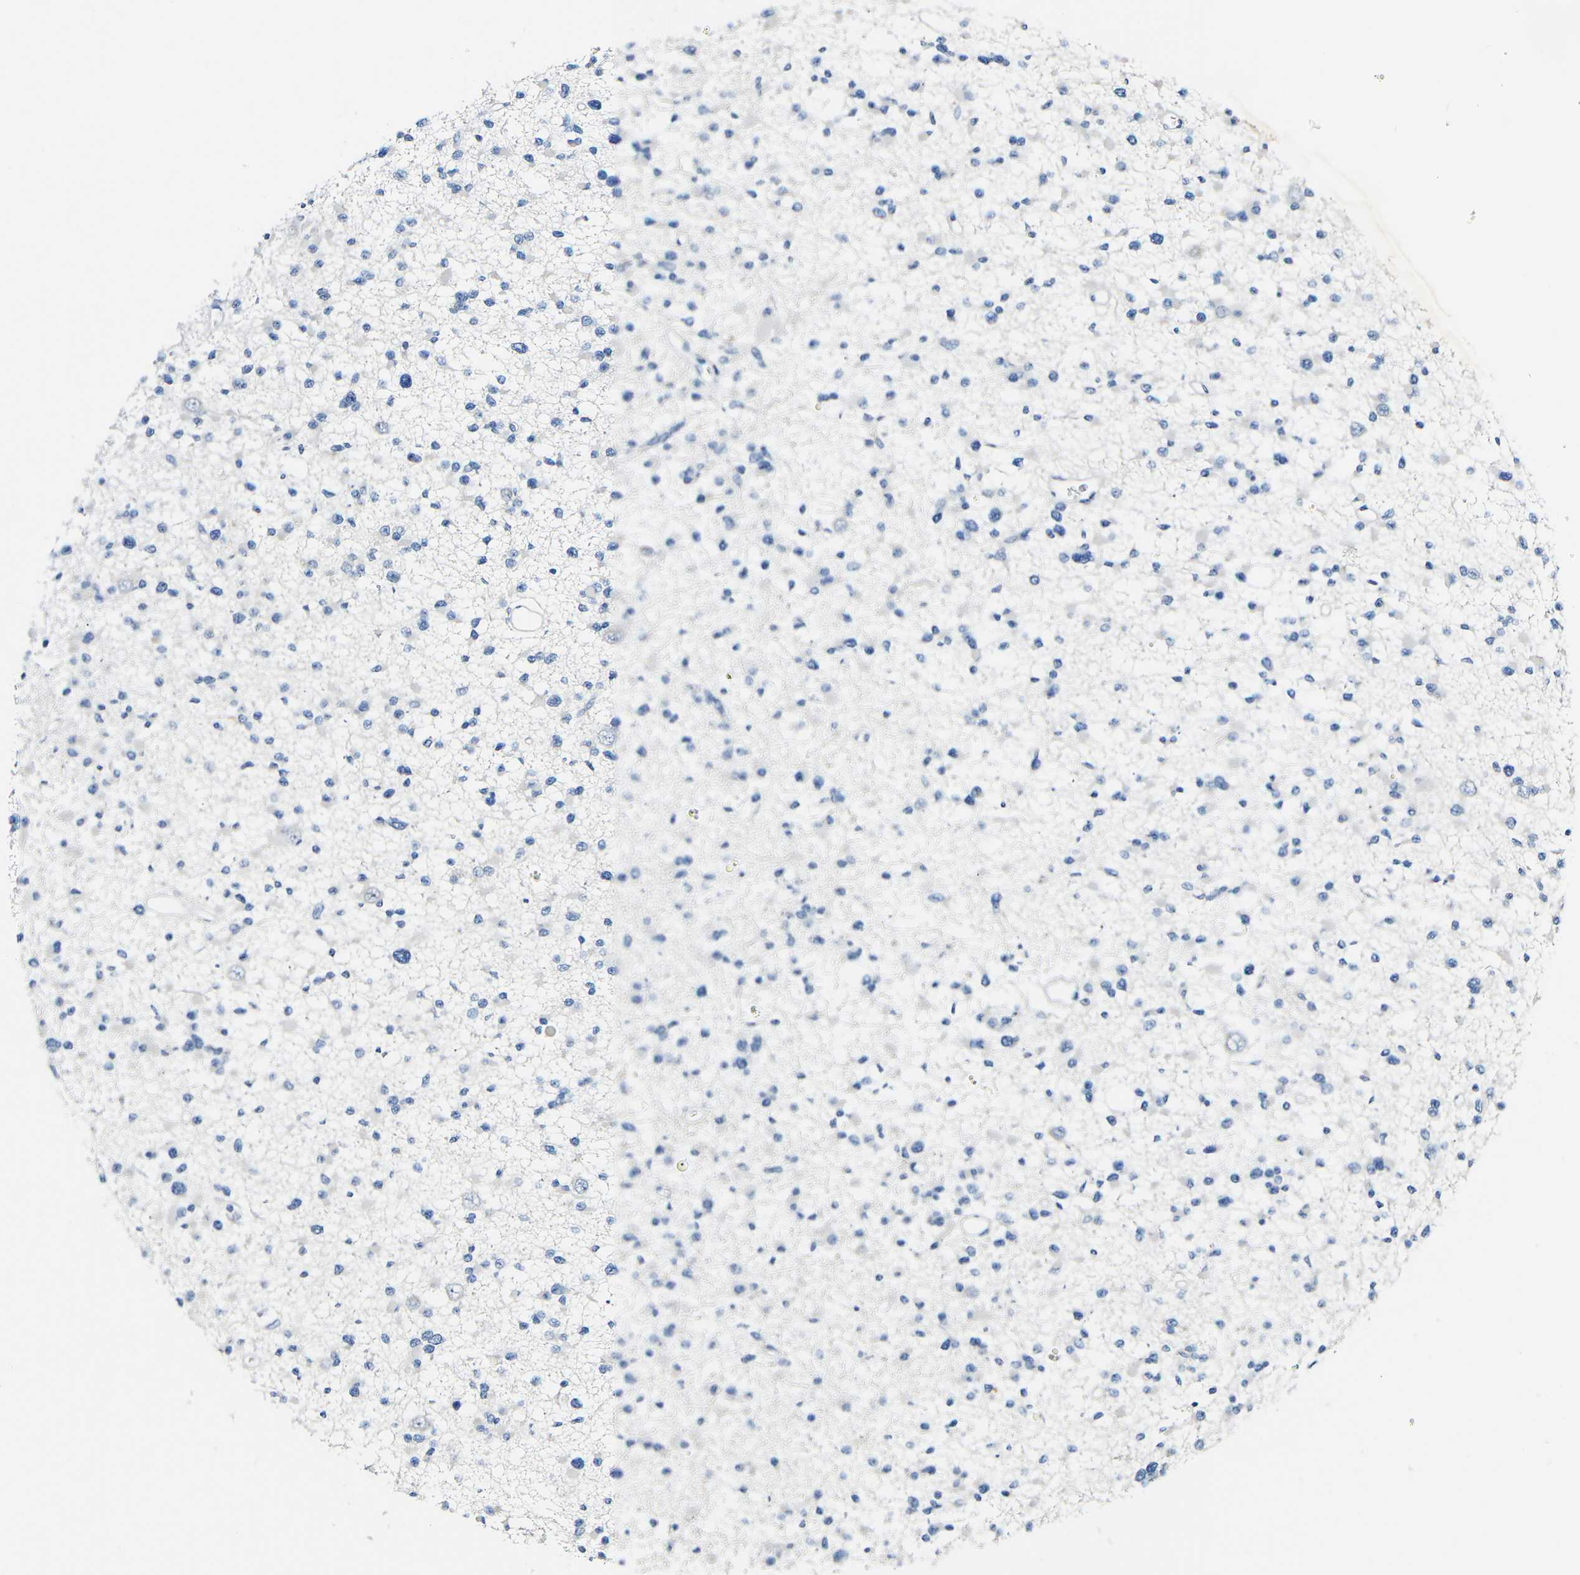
{"staining": {"intensity": "negative", "quantity": "none", "location": "none"}, "tissue": "glioma", "cell_type": "Tumor cells", "image_type": "cancer", "snomed": [{"axis": "morphology", "description": "Glioma, malignant, Low grade"}, {"axis": "topography", "description": "Brain"}], "caption": "Protein analysis of glioma displays no significant expression in tumor cells.", "gene": "C15orf48", "patient": {"sex": "female", "age": 22}}